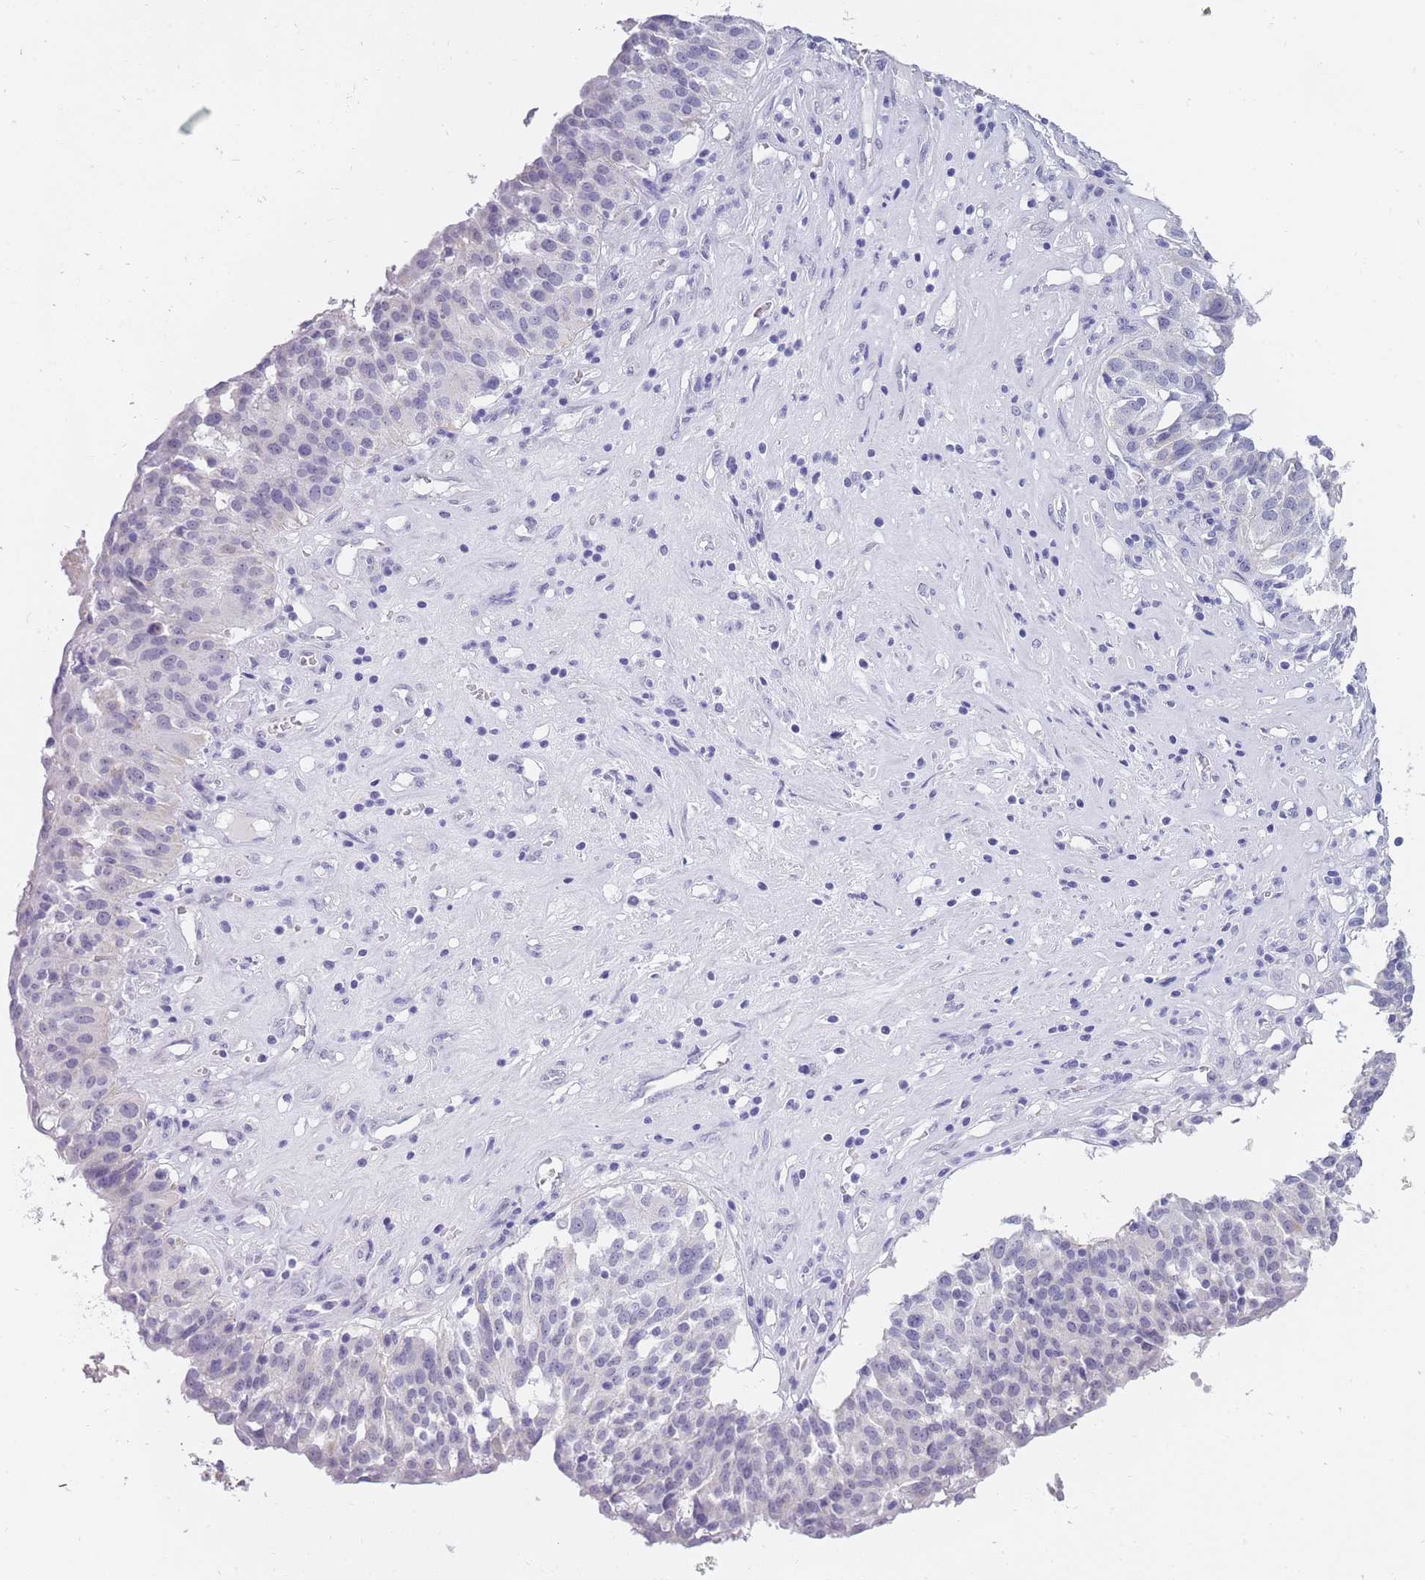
{"staining": {"intensity": "negative", "quantity": "none", "location": "none"}, "tissue": "ovarian cancer", "cell_type": "Tumor cells", "image_type": "cancer", "snomed": [{"axis": "morphology", "description": "Cystadenocarcinoma, serous, NOS"}, {"axis": "topography", "description": "Ovary"}], "caption": "Immunohistochemistry (IHC) histopathology image of human ovarian serous cystadenocarcinoma stained for a protein (brown), which demonstrates no expression in tumor cells.", "gene": "FRAT2", "patient": {"sex": "female", "age": 59}}